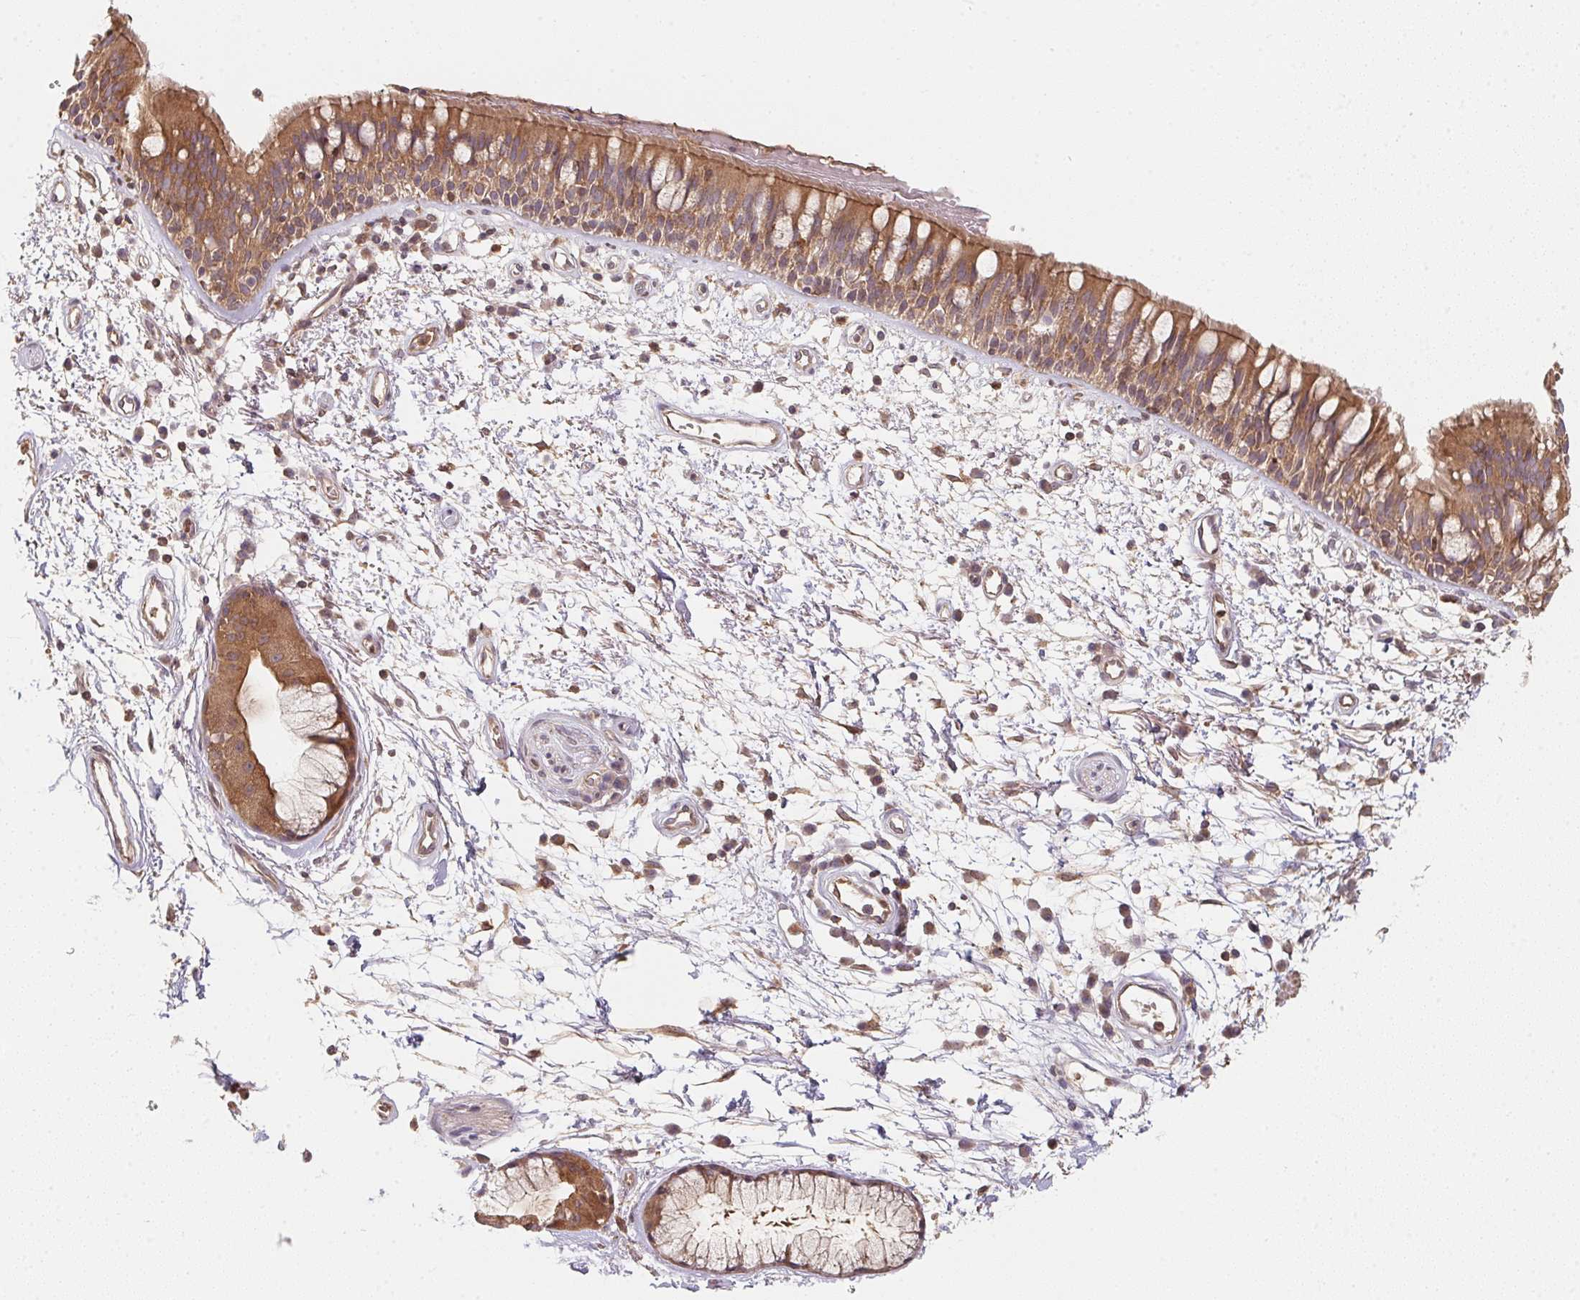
{"staining": {"intensity": "moderate", "quantity": ">75%", "location": "cytoplasmic/membranous"}, "tissue": "bronchus", "cell_type": "Respiratory epithelial cells", "image_type": "normal", "snomed": [{"axis": "morphology", "description": "Normal tissue, NOS"}, {"axis": "morphology", "description": "Squamous cell carcinoma, NOS"}, {"axis": "topography", "description": "Cartilage tissue"}, {"axis": "topography", "description": "Bronchus"}, {"axis": "topography", "description": "Lung"}], "caption": "Bronchus stained with a protein marker demonstrates moderate staining in respiratory epithelial cells.", "gene": "ANKRD13A", "patient": {"sex": "male", "age": 66}}